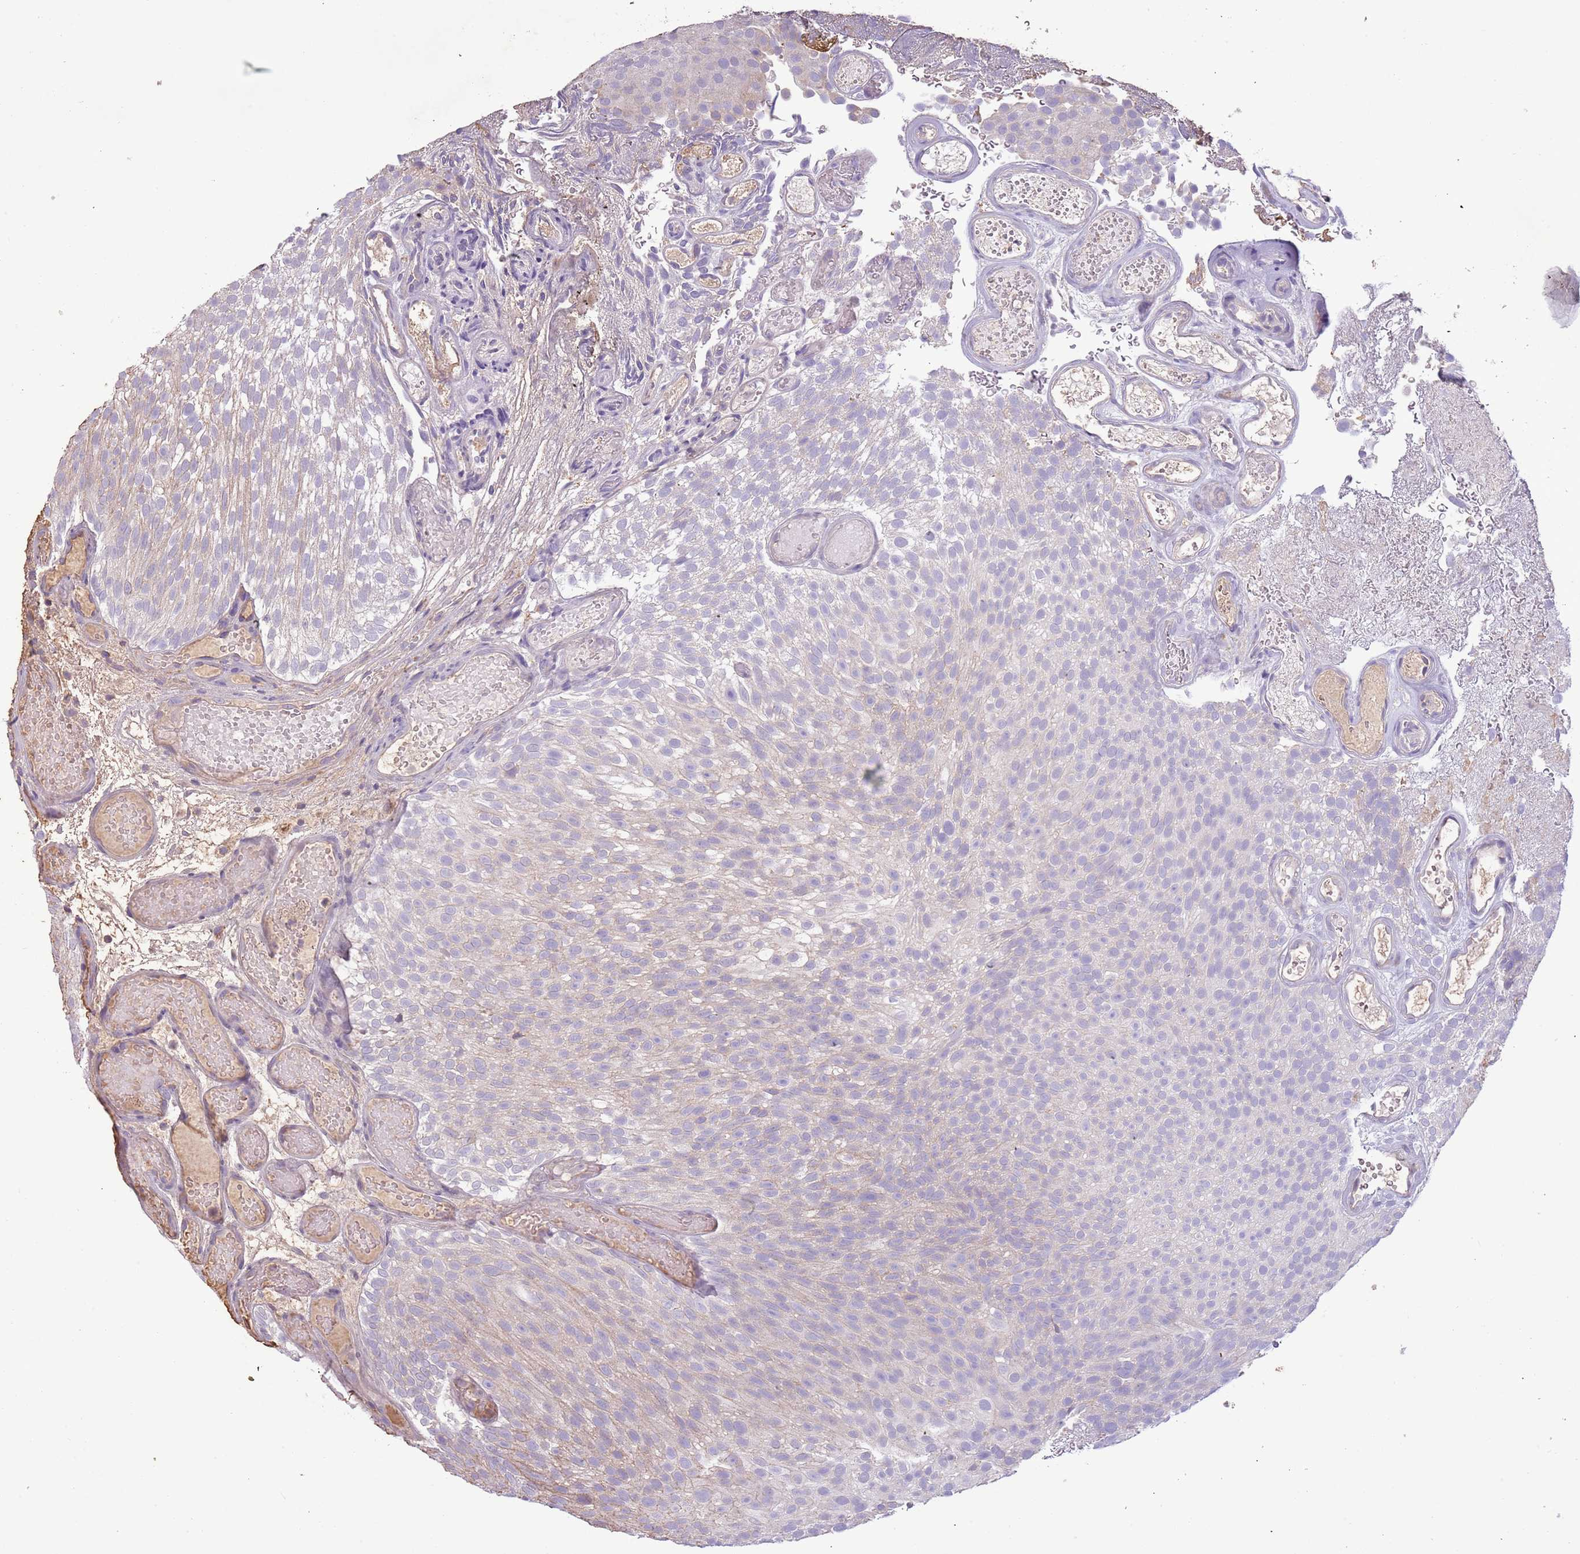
{"staining": {"intensity": "negative", "quantity": "none", "location": "none"}, "tissue": "urothelial cancer", "cell_type": "Tumor cells", "image_type": "cancer", "snomed": [{"axis": "morphology", "description": "Urothelial carcinoma, Low grade"}, {"axis": "topography", "description": "Urinary bladder"}], "caption": "Immunohistochemistry histopathology image of neoplastic tissue: human low-grade urothelial carcinoma stained with DAB (3,3'-diaminobenzidine) shows no significant protein staining in tumor cells.", "gene": "FECH", "patient": {"sex": "male", "age": 78}}